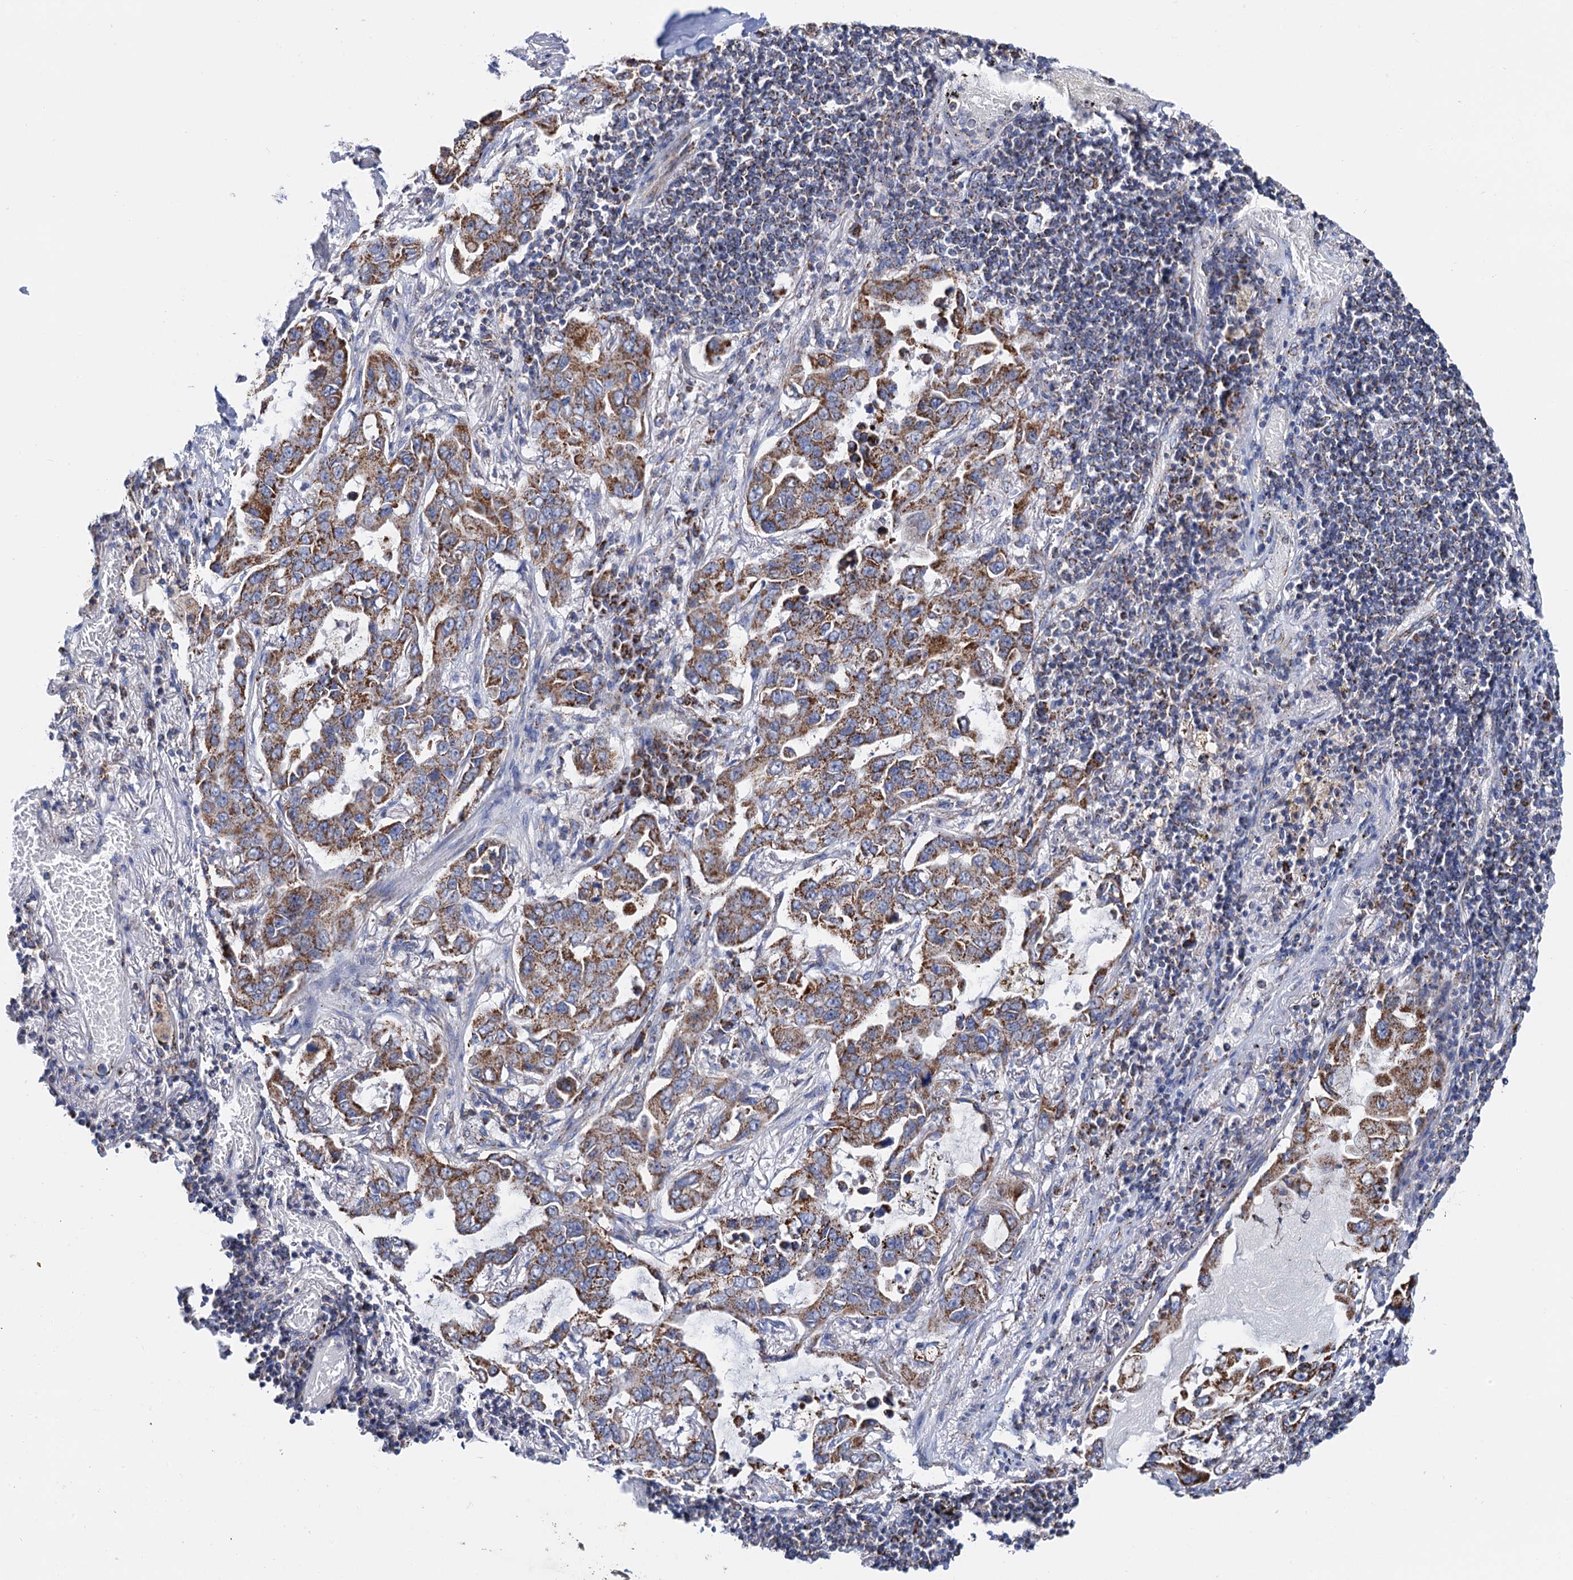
{"staining": {"intensity": "strong", "quantity": ">75%", "location": "cytoplasmic/membranous"}, "tissue": "lung cancer", "cell_type": "Tumor cells", "image_type": "cancer", "snomed": [{"axis": "morphology", "description": "Adenocarcinoma, NOS"}, {"axis": "topography", "description": "Lung"}], "caption": "The immunohistochemical stain labels strong cytoplasmic/membranous staining in tumor cells of lung cancer tissue.", "gene": "C2CD3", "patient": {"sex": "male", "age": 64}}